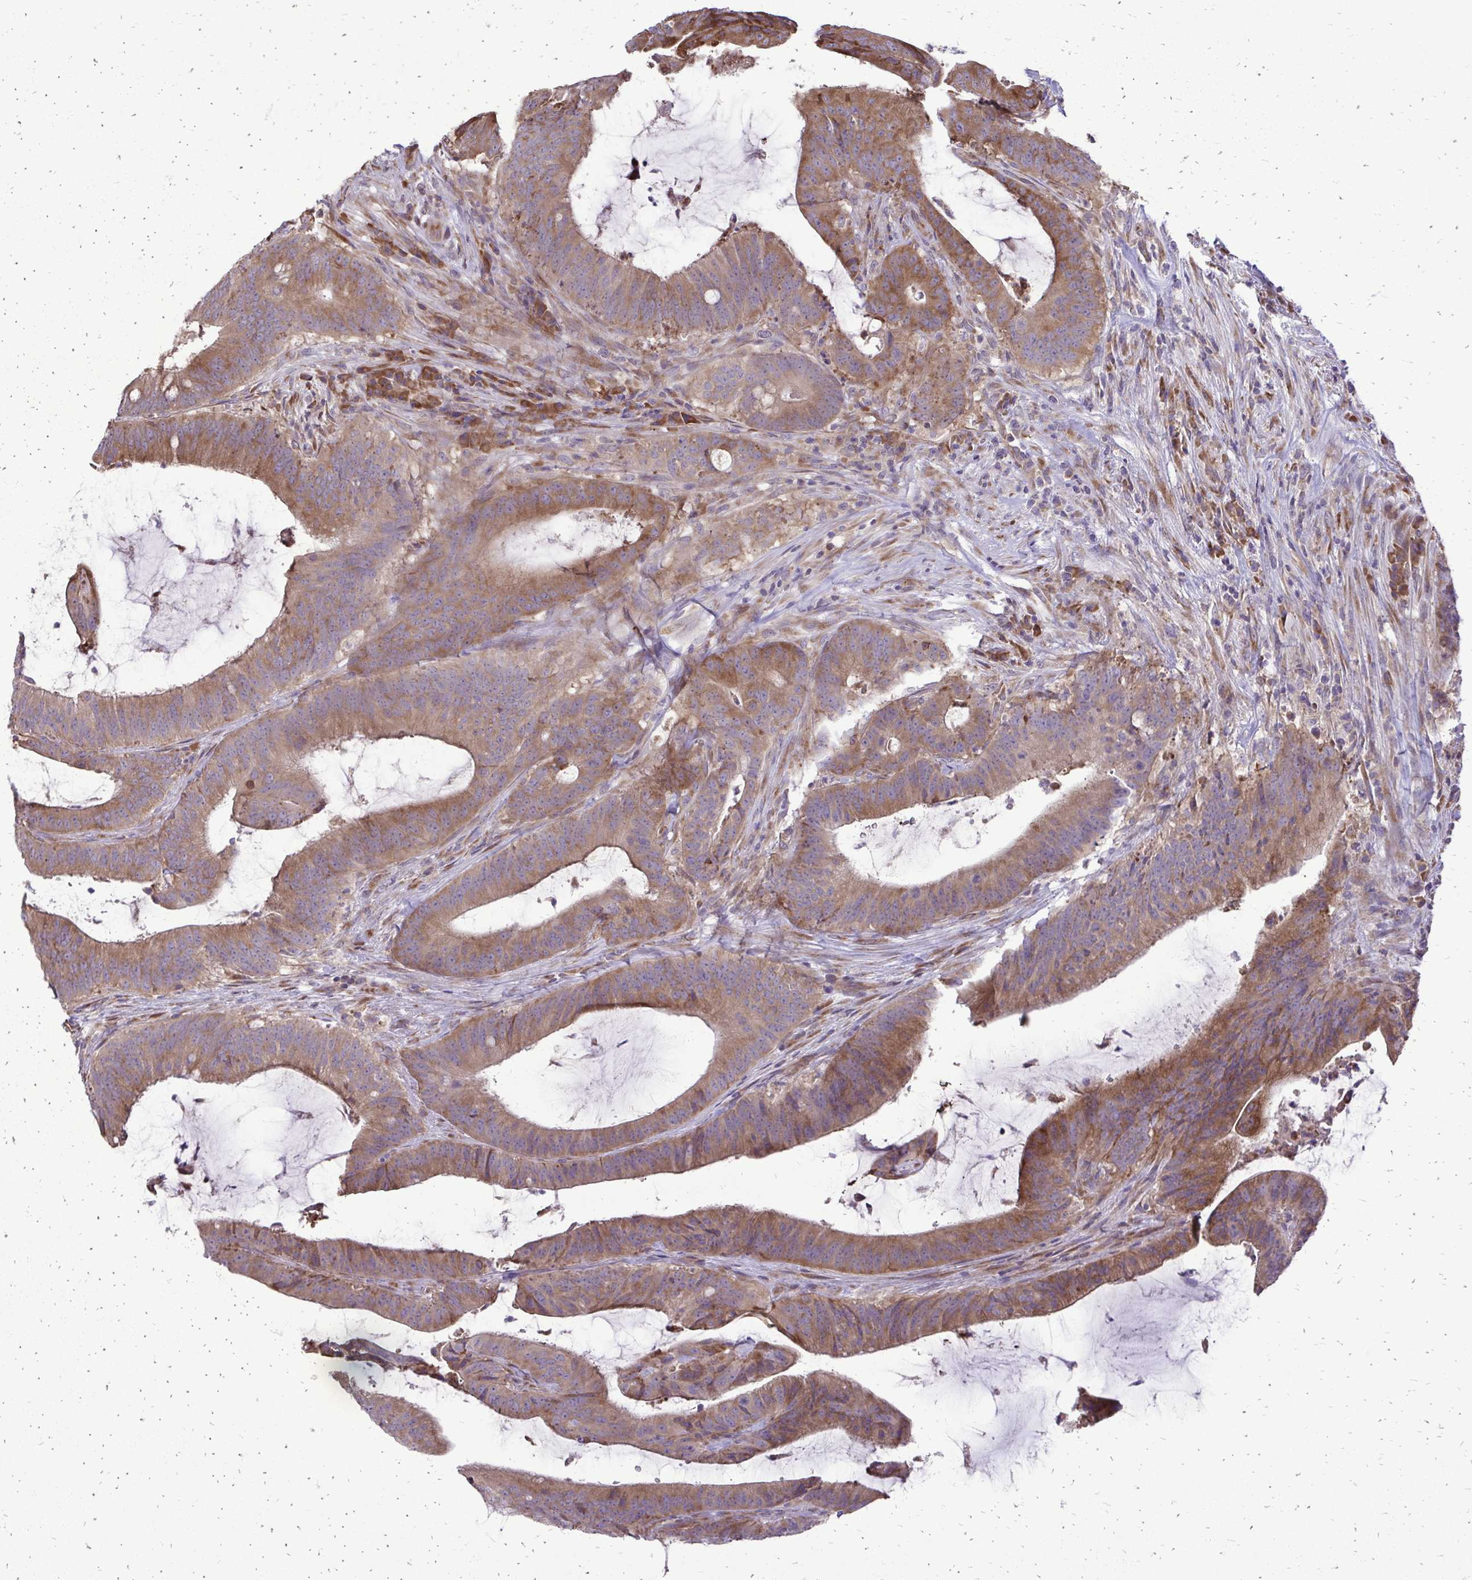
{"staining": {"intensity": "moderate", "quantity": ">75%", "location": "cytoplasmic/membranous"}, "tissue": "colorectal cancer", "cell_type": "Tumor cells", "image_type": "cancer", "snomed": [{"axis": "morphology", "description": "Adenocarcinoma, NOS"}, {"axis": "topography", "description": "Colon"}], "caption": "Protein staining displays moderate cytoplasmic/membranous expression in approximately >75% of tumor cells in adenocarcinoma (colorectal).", "gene": "RPS3", "patient": {"sex": "female", "age": 43}}